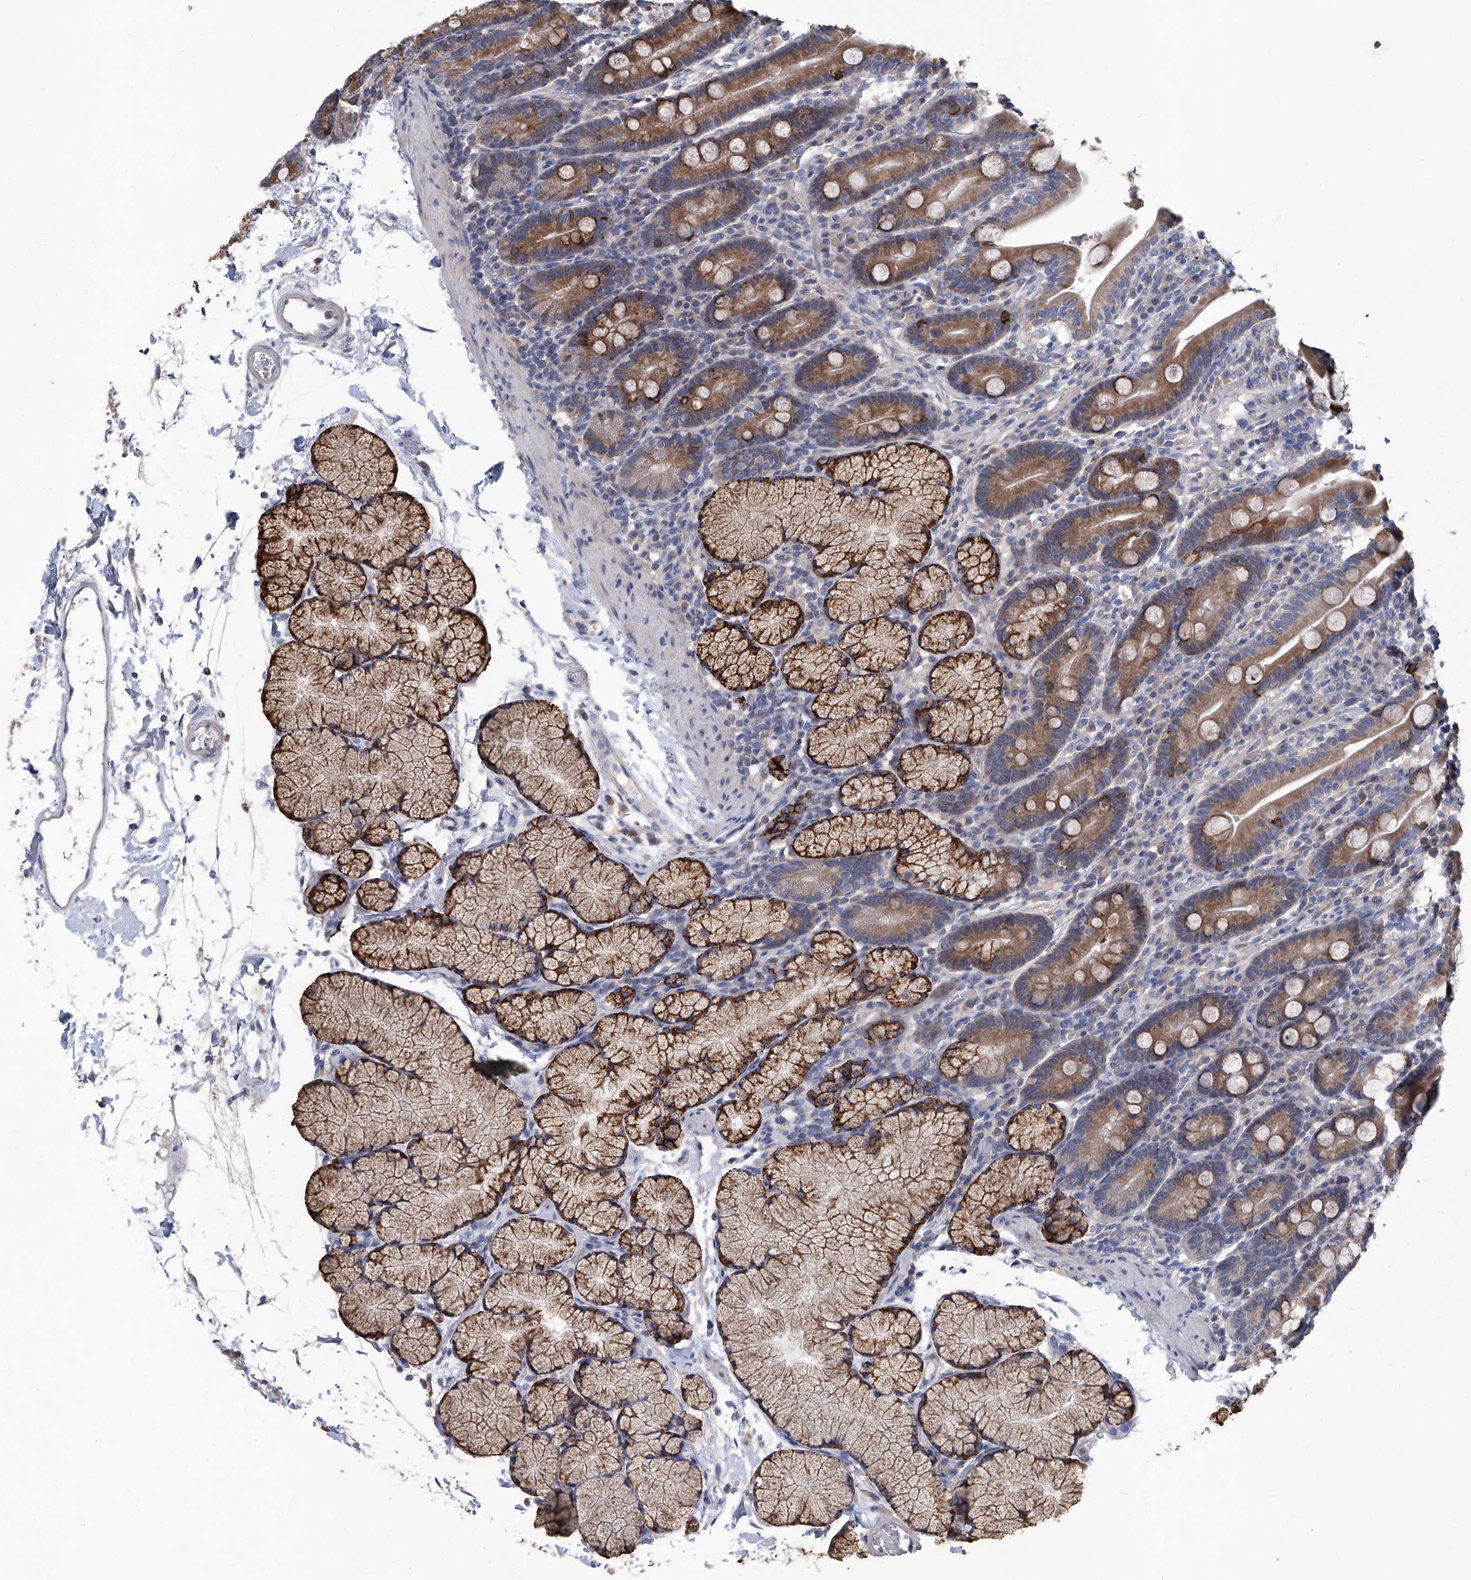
{"staining": {"intensity": "moderate", "quantity": ">75%", "location": "cytoplasmic/membranous"}, "tissue": "duodenum", "cell_type": "Glandular cells", "image_type": "normal", "snomed": [{"axis": "morphology", "description": "Normal tissue, NOS"}, {"axis": "topography", "description": "Duodenum"}], "caption": "Glandular cells exhibit medium levels of moderate cytoplasmic/membranous staining in about >75% of cells in benign duodenum.", "gene": "TGFBR1", "patient": {"sex": "male", "age": 35}}